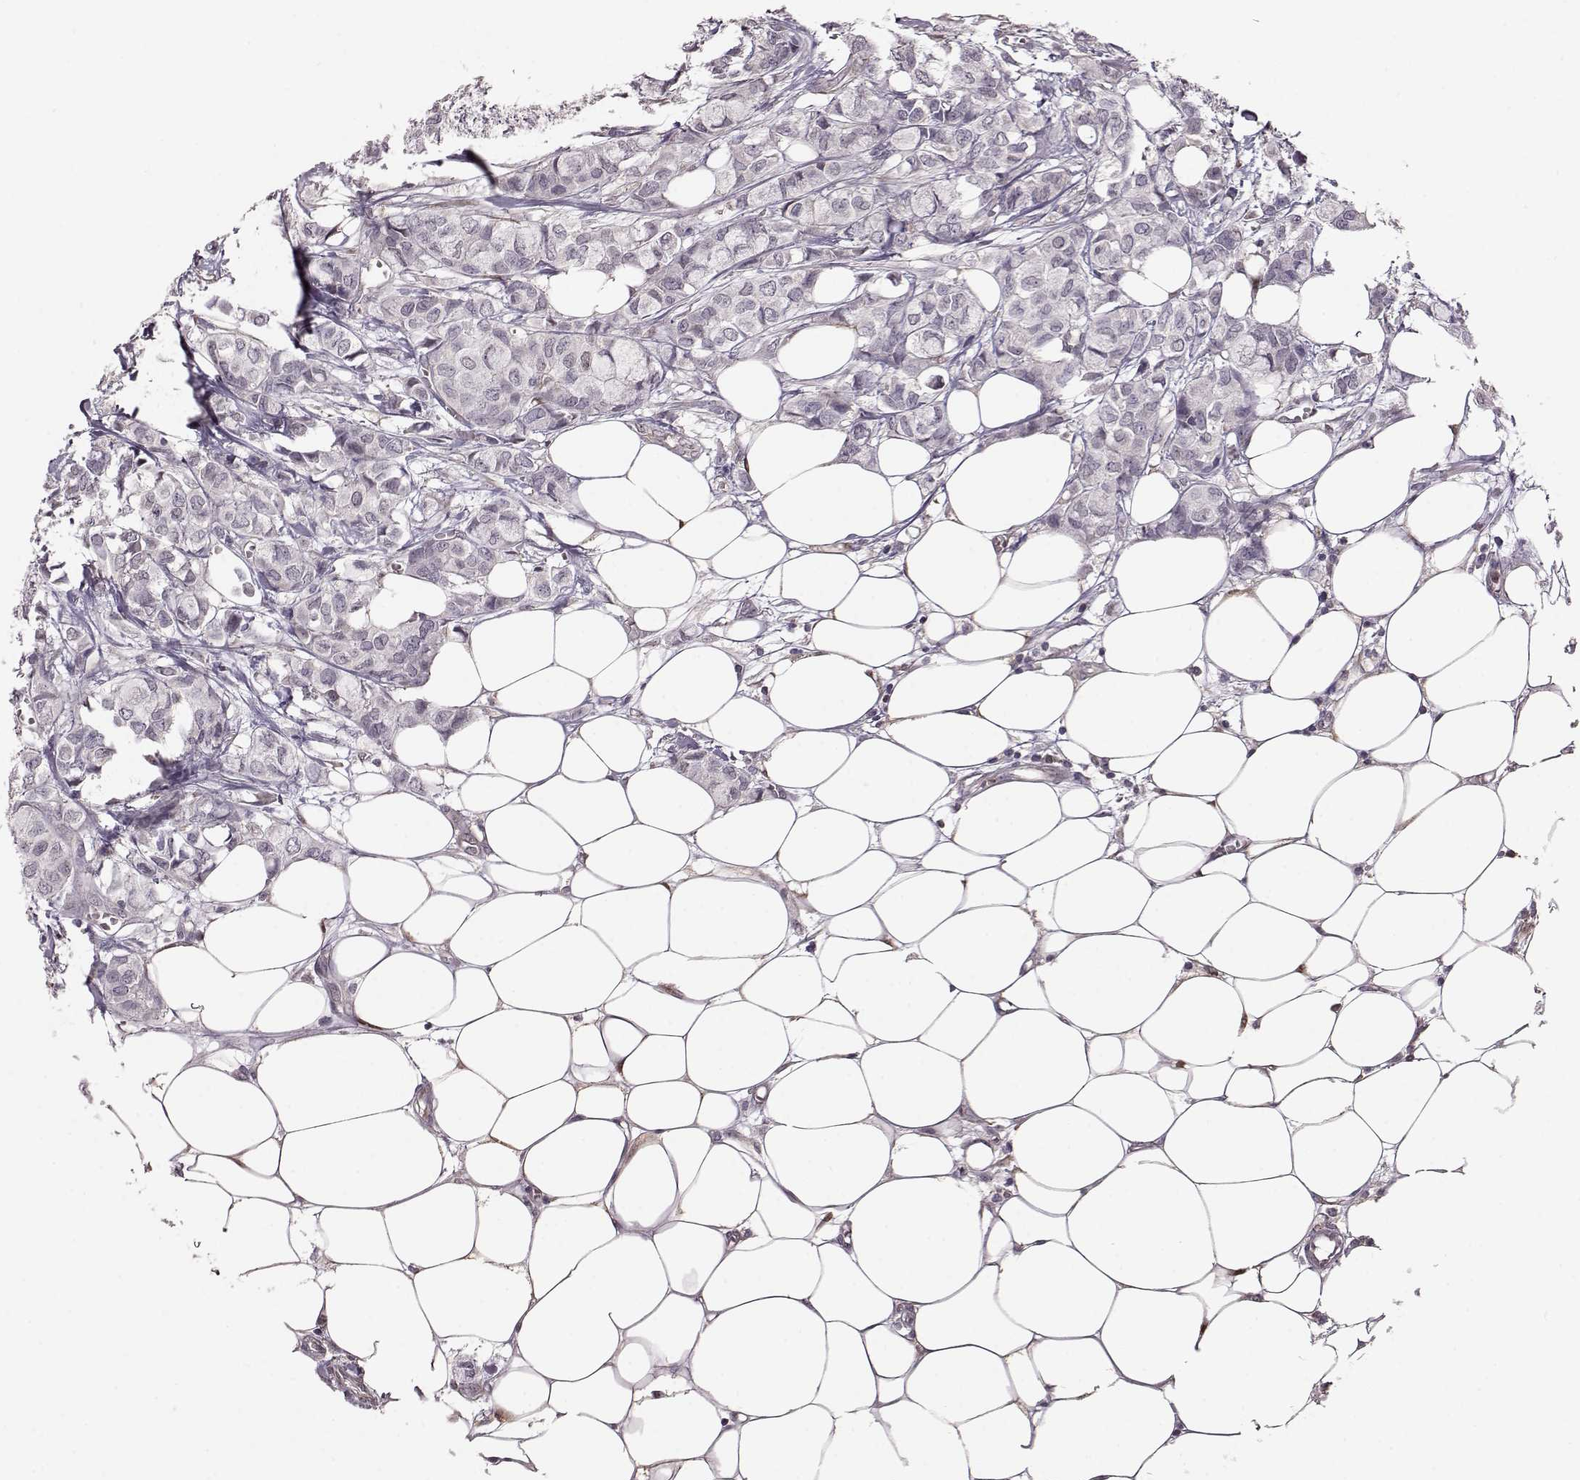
{"staining": {"intensity": "negative", "quantity": "none", "location": "none"}, "tissue": "breast cancer", "cell_type": "Tumor cells", "image_type": "cancer", "snomed": [{"axis": "morphology", "description": "Duct carcinoma"}, {"axis": "topography", "description": "Breast"}], "caption": "This is an immunohistochemistry micrograph of breast cancer (invasive ductal carcinoma). There is no expression in tumor cells.", "gene": "KLF6", "patient": {"sex": "female", "age": 85}}